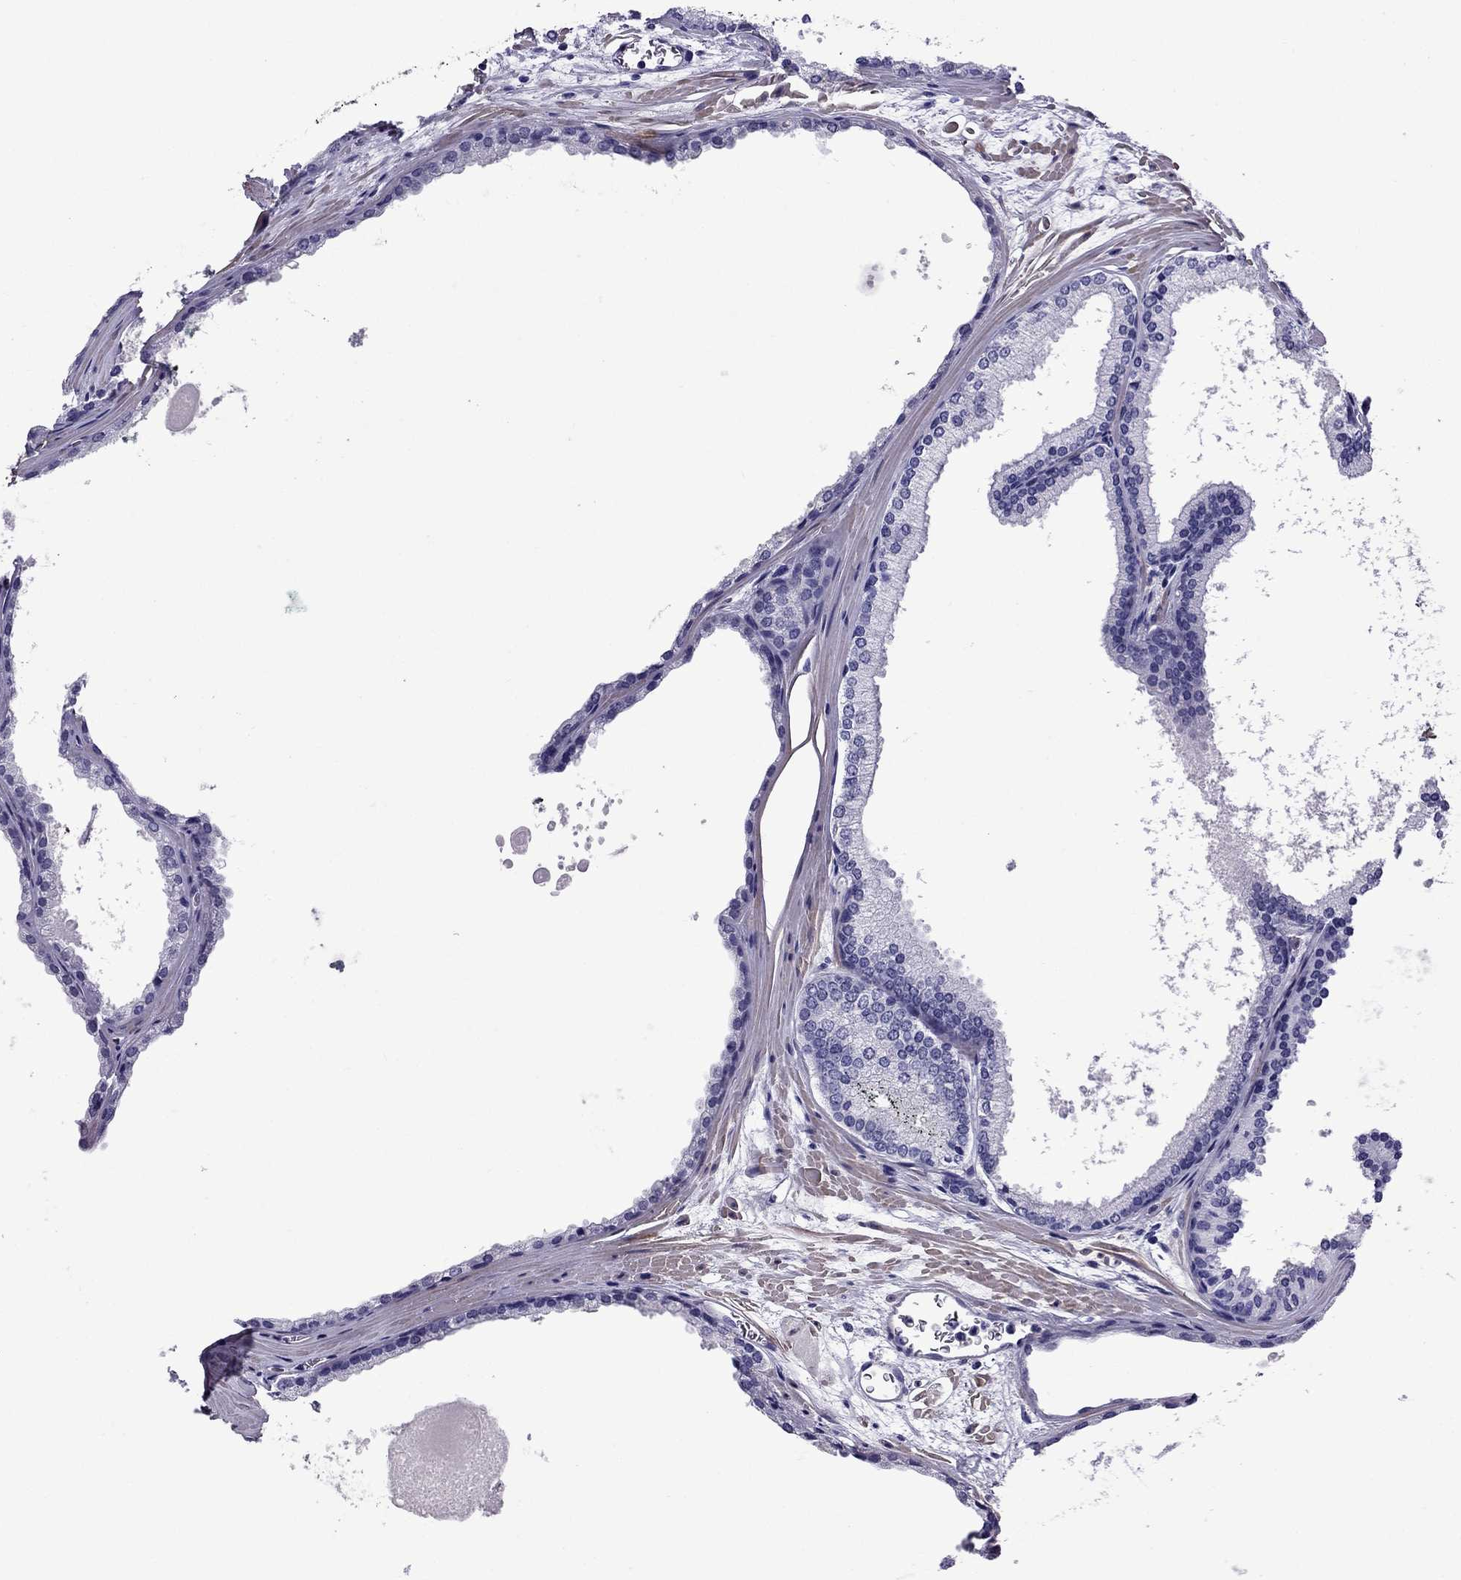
{"staining": {"intensity": "negative", "quantity": "none", "location": "none"}, "tissue": "prostate cancer", "cell_type": "Tumor cells", "image_type": "cancer", "snomed": [{"axis": "morphology", "description": "Adenocarcinoma, Low grade"}, {"axis": "topography", "description": "Prostate"}], "caption": "Immunohistochemistry (IHC) image of prostate cancer stained for a protein (brown), which exhibits no expression in tumor cells. (DAB (3,3'-diaminobenzidine) immunohistochemistry with hematoxylin counter stain).", "gene": "CHRNA5", "patient": {"sex": "male", "age": 56}}